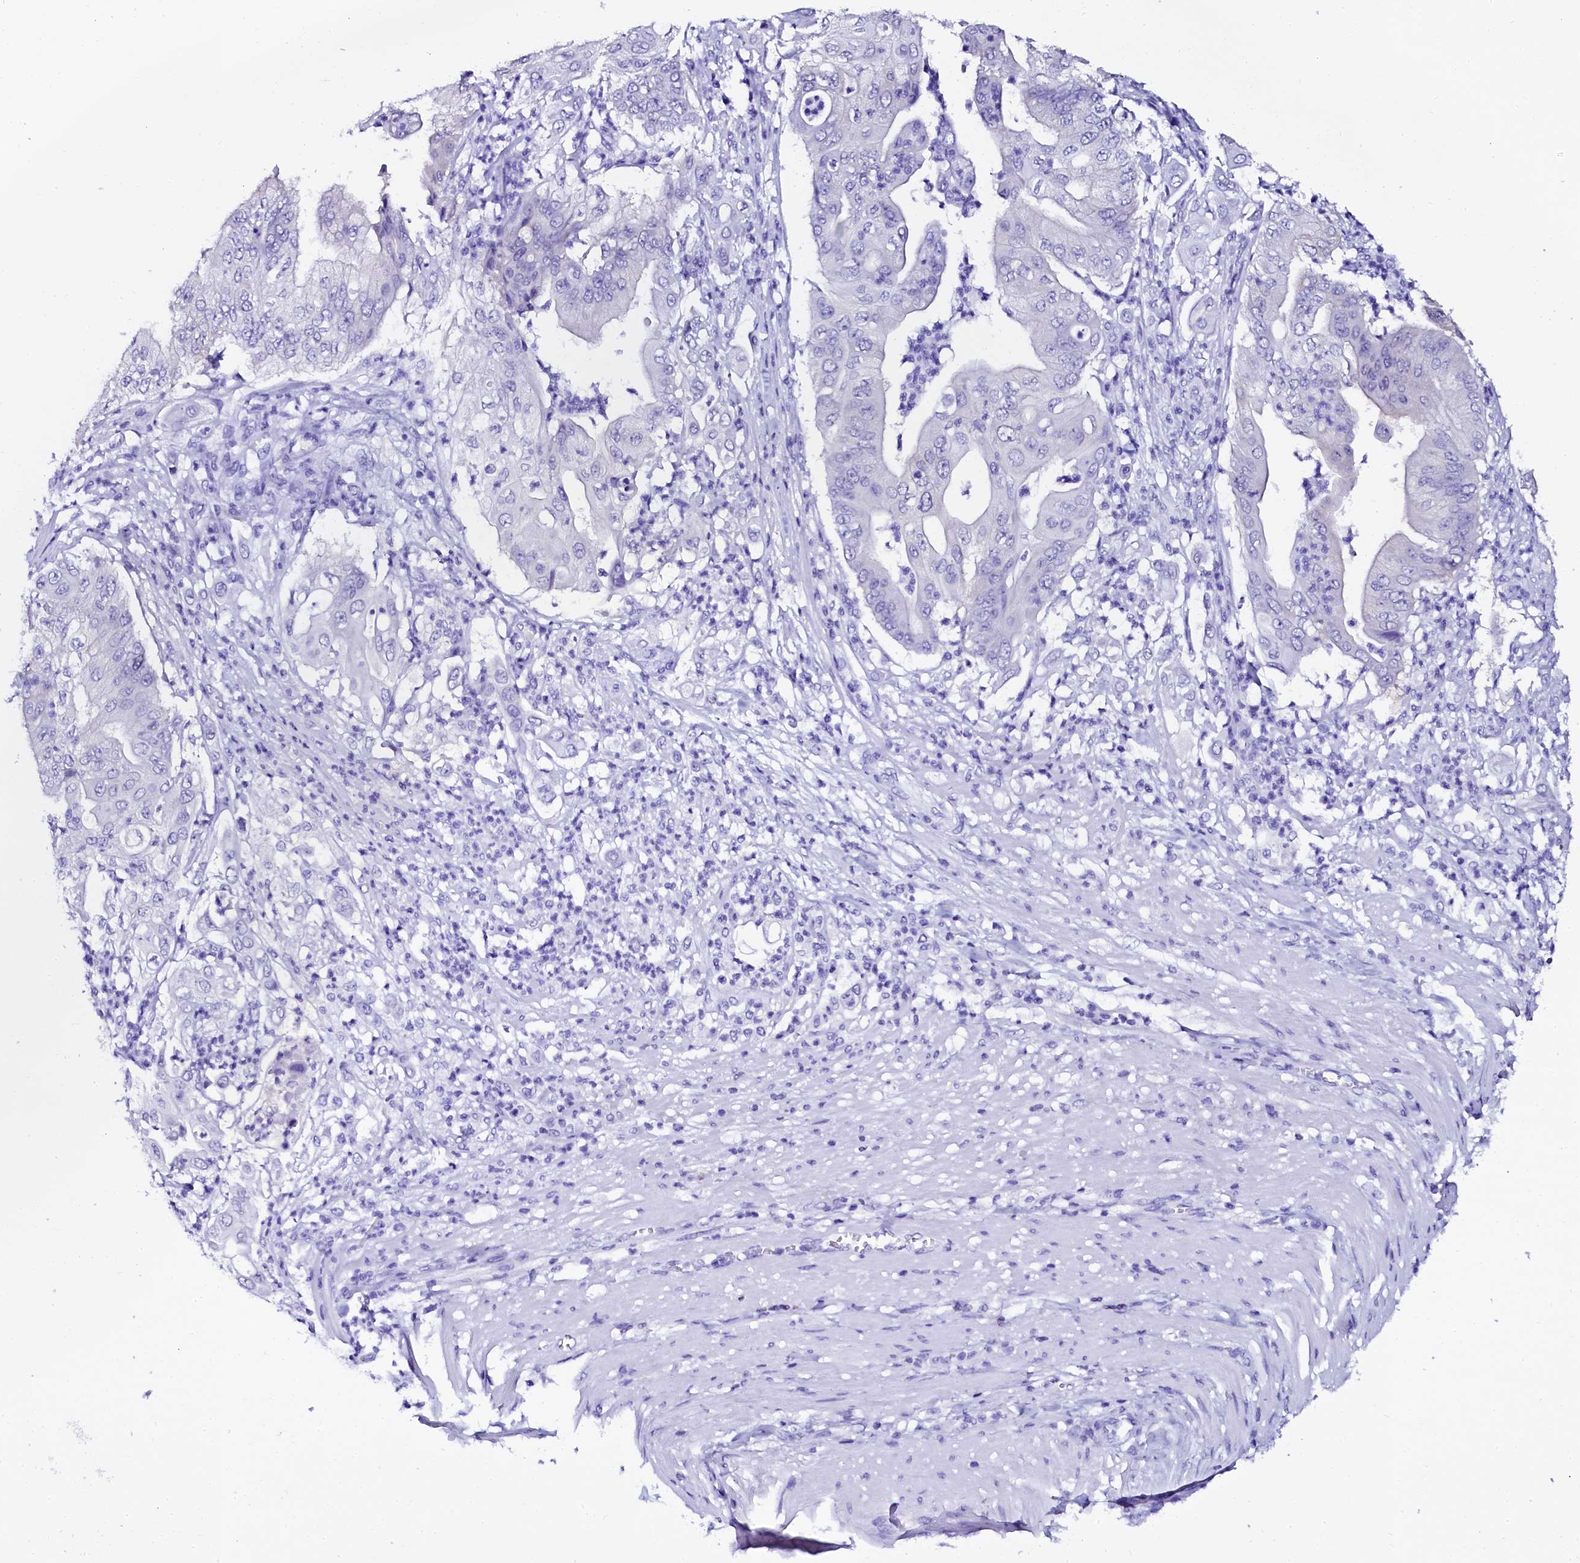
{"staining": {"intensity": "negative", "quantity": "none", "location": "none"}, "tissue": "pancreatic cancer", "cell_type": "Tumor cells", "image_type": "cancer", "snomed": [{"axis": "morphology", "description": "Adenocarcinoma, NOS"}, {"axis": "topography", "description": "Pancreas"}], "caption": "Adenocarcinoma (pancreatic) stained for a protein using immunohistochemistry (IHC) demonstrates no staining tumor cells.", "gene": "SORD", "patient": {"sex": "female", "age": 77}}